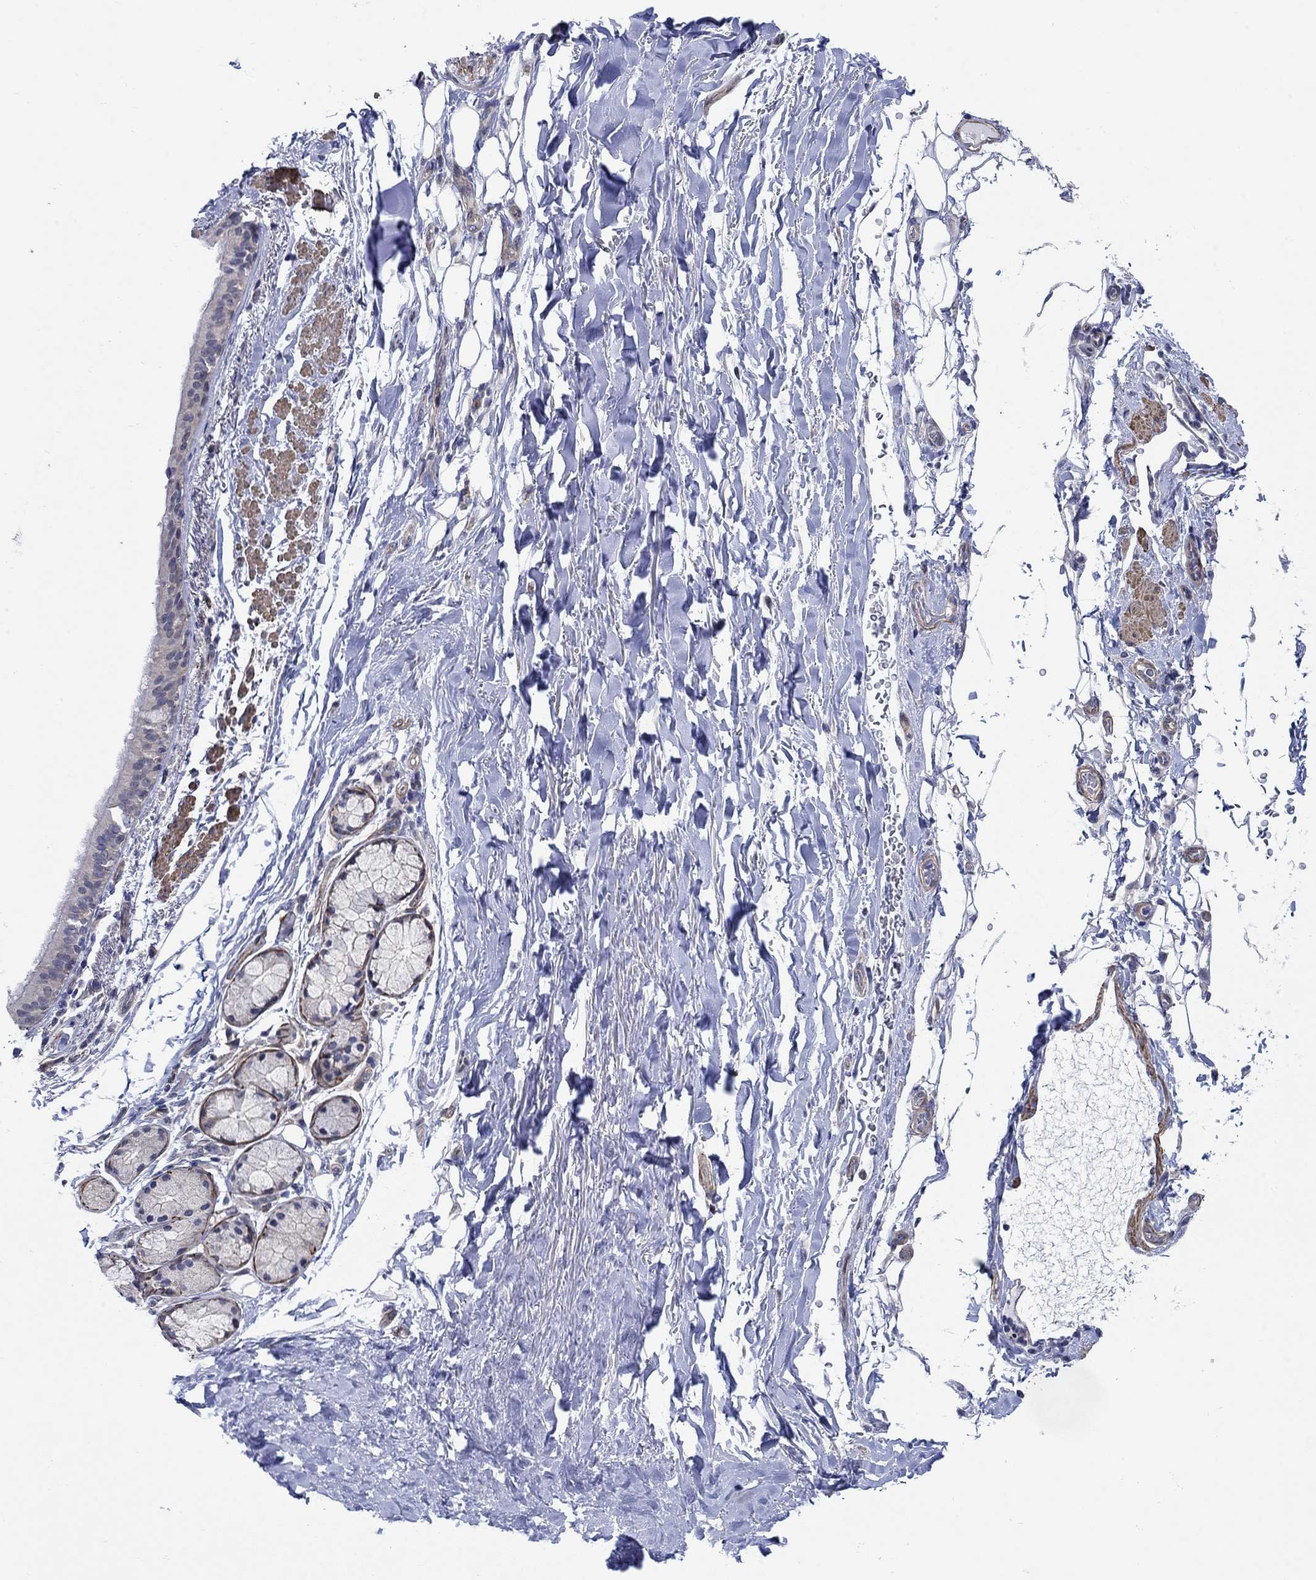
{"staining": {"intensity": "negative", "quantity": "none", "location": "none"}, "tissue": "bronchus", "cell_type": "Respiratory epithelial cells", "image_type": "normal", "snomed": [{"axis": "morphology", "description": "Normal tissue, NOS"}, {"axis": "morphology", "description": "Squamous cell carcinoma, NOS"}, {"axis": "topography", "description": "Bronchus"}, {"axis": "topography", "description": "Lung"}], "caption": "Immunohistochemistry (IHC) of benign bronchus demonstrates no expression in respiratory epithelial cells. The staining is performed using DAB (3,3'-diaminobenzidine) brown chromogen with nuclei counter-stained in using hematoxylin.", "gene": "SCN7A", "patient": {"sex": "male", "age": 69}}